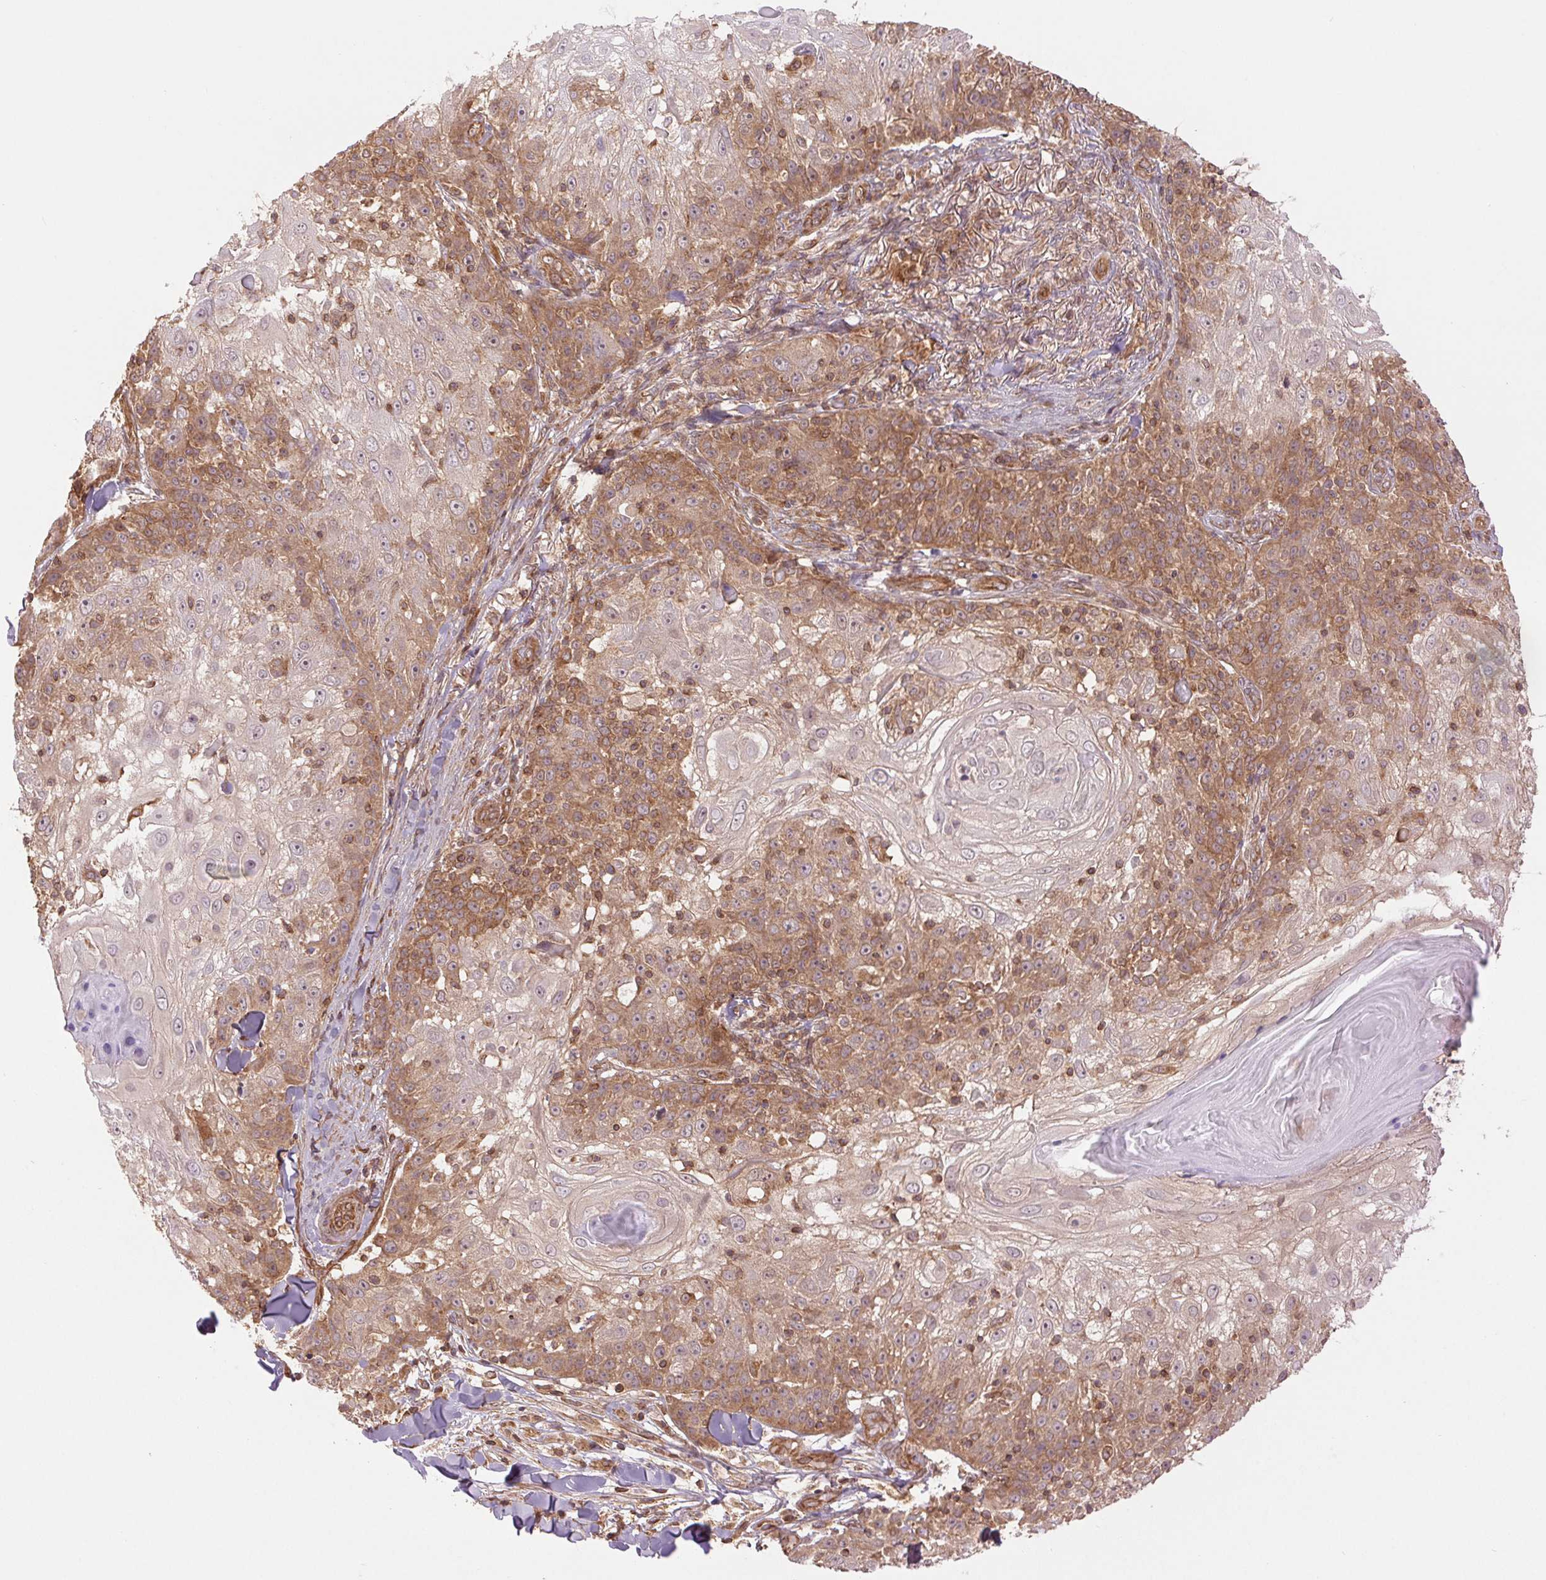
{"staining": {"intensity": "moderate", "quantity": "25%-75%", "location": "cytoplasmic/membranous"}, "tissue": "skin cancer", "cell_type": "Tumor cells", "image_type": "cancer", "snomed": [{"axis": "morphology", "description": "Normal tissue, NOS"}, {"axis": "morphology", "description": "Squamous cell carcinoma, NOS"}, {"axis": "topography", "description": "Skin"}], "caption": "Protein analysis of skin cancer tissue displays moderate cytoplasmic/membranous positivity in about 25%-75% of tumor cells.", "gene": "STARD7", "patient": {"sex": "female", "age": 83}}